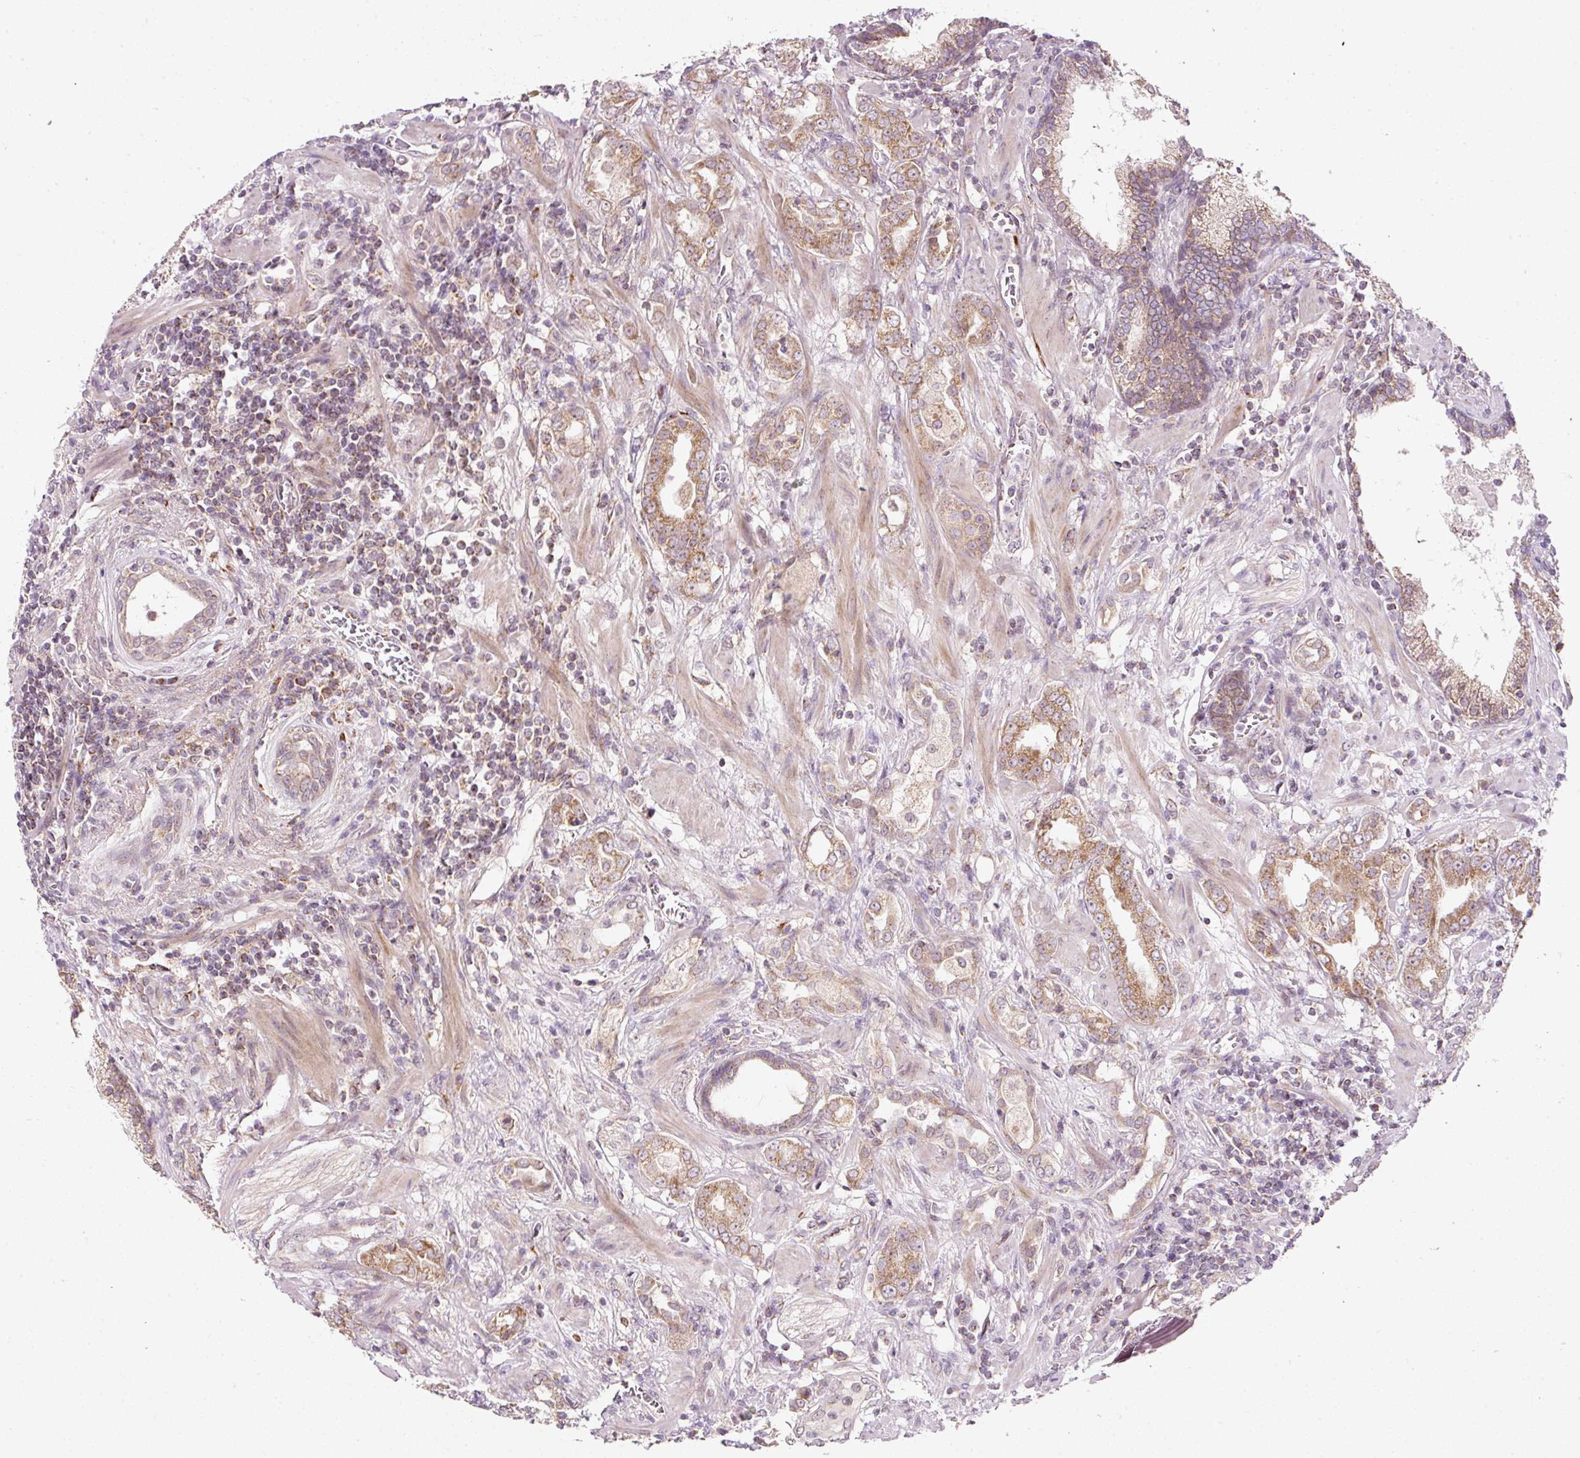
{"staining": {"intensity": "moderate", "quantity": ">75%", "location": "cytoplasmic/membranous"}, "tissue": "prostate cancer", "cell_type": "Tumor cells", "image_type": "cancer", "snomed": [{"axis": "morphology", "description": "Adenocarcinoma, High grade"}, {"axis": "topography", "description": "Prostate"}], "caption": "Immunohistochemistry histopathology image of neoplastic tissue: human adenocarcinoma (high-grade) (prostate) stained using immunohistochemistry demonstrates medium levels of moderate protein expression localized specifically in the cytoplasmic/membranous of tumor cells, appearing as a cytoplasmic/membranous brown color.", "gene": "FAM78B", "patient": {"sex": "male", "age": 63}}